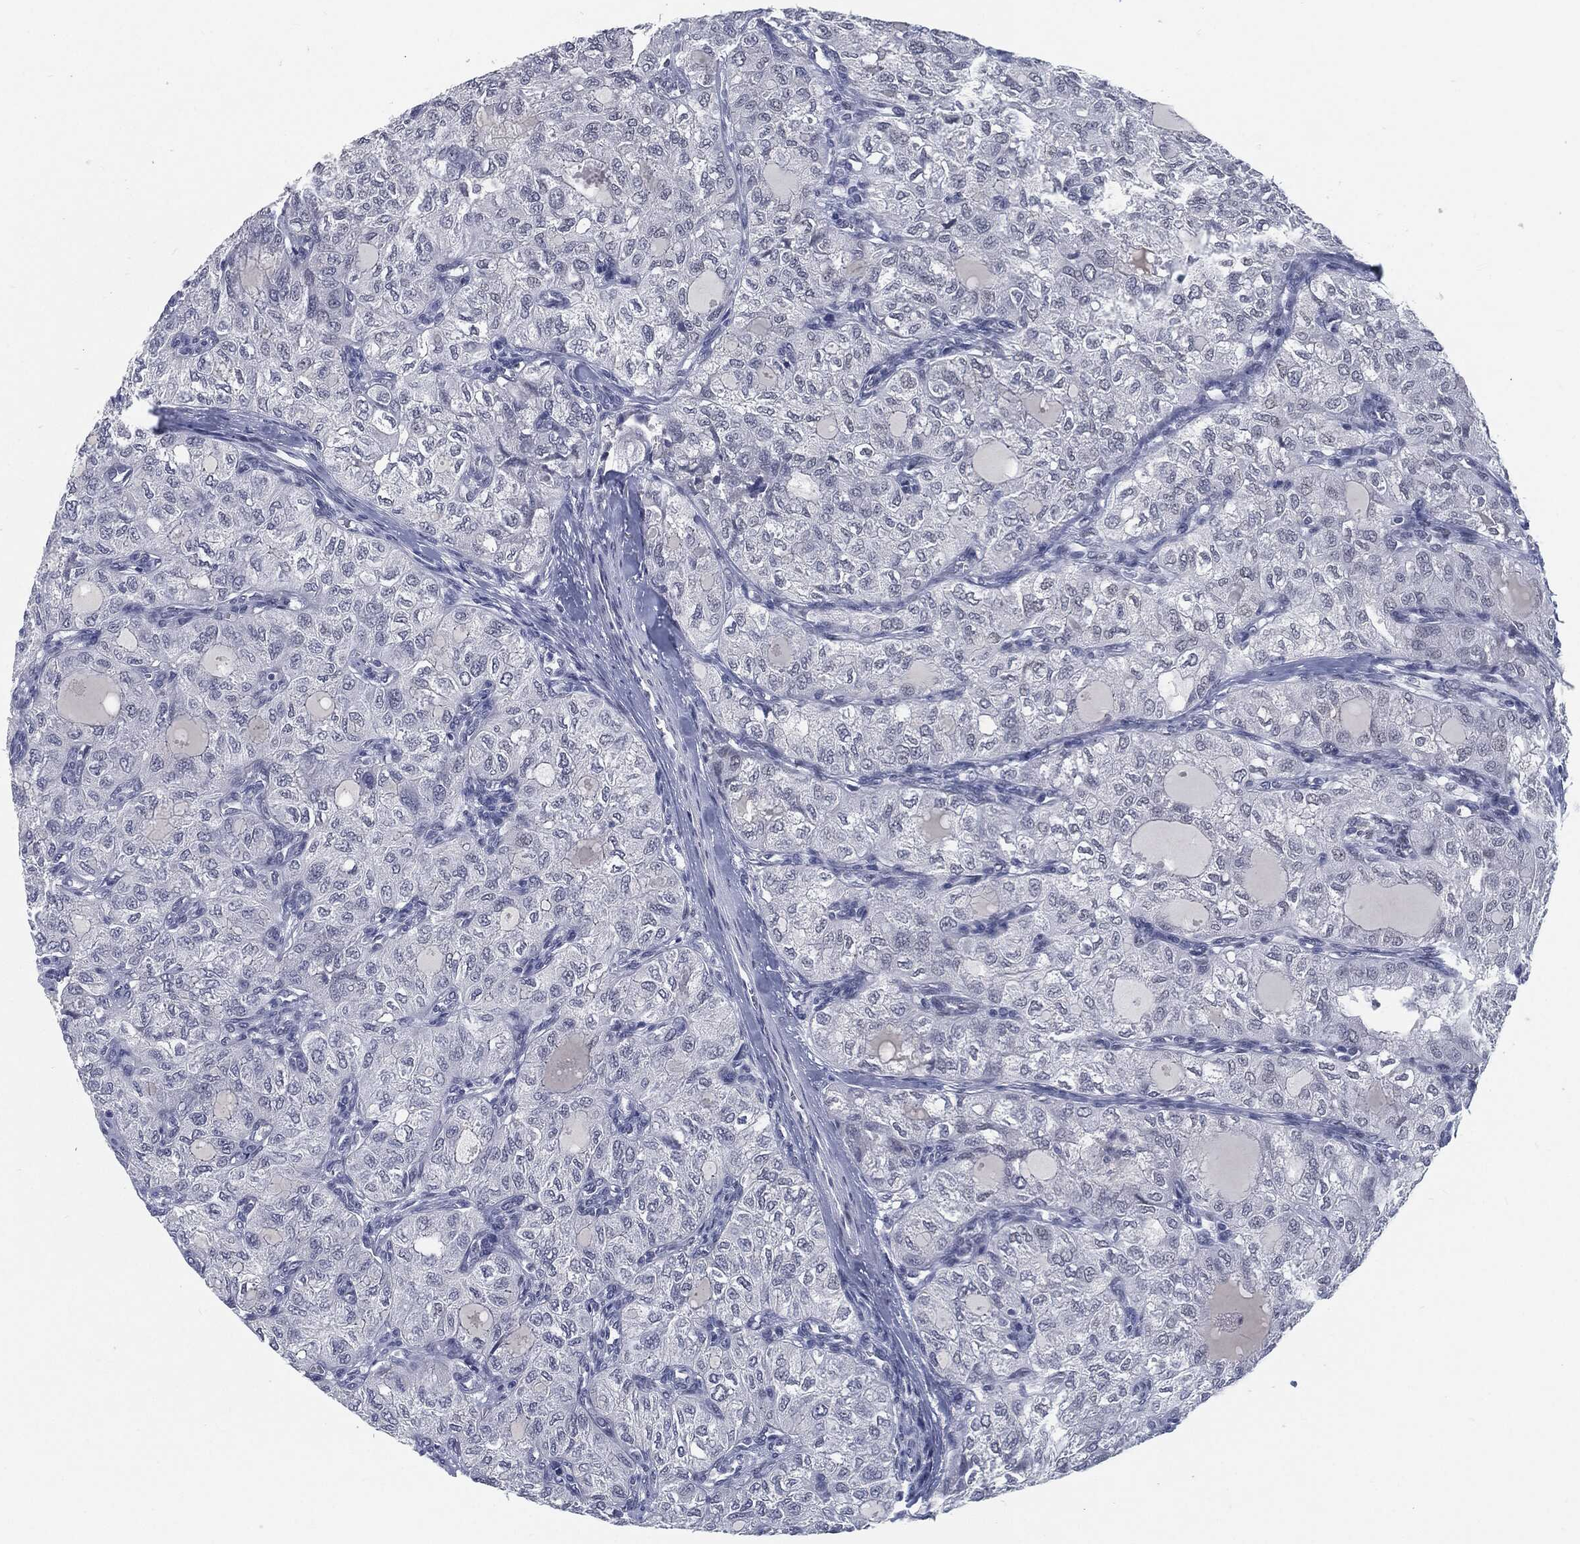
{"staining": {"intensity": "negative", "quantity": "none", "location": "none"}, "tissue": "thyroid cancer", "cell_type": "Tumor cells", "image_type": "cancer", "snomed": [{"axis": "morphology", "description": "Follicular adenoma carcinoma, NOS"}, {"axis": "topography", "description": "Thyroid gland"}], "caption": "IHC image of neoplastic tissue: thyroid follicular adenoma carcinoma stained with DAB (3,3'-diaminobenzidine) reveals no significant protein staining in tumor cells.", "gene": "PROM1", "patient": {"sex": "male", "age": 75}}